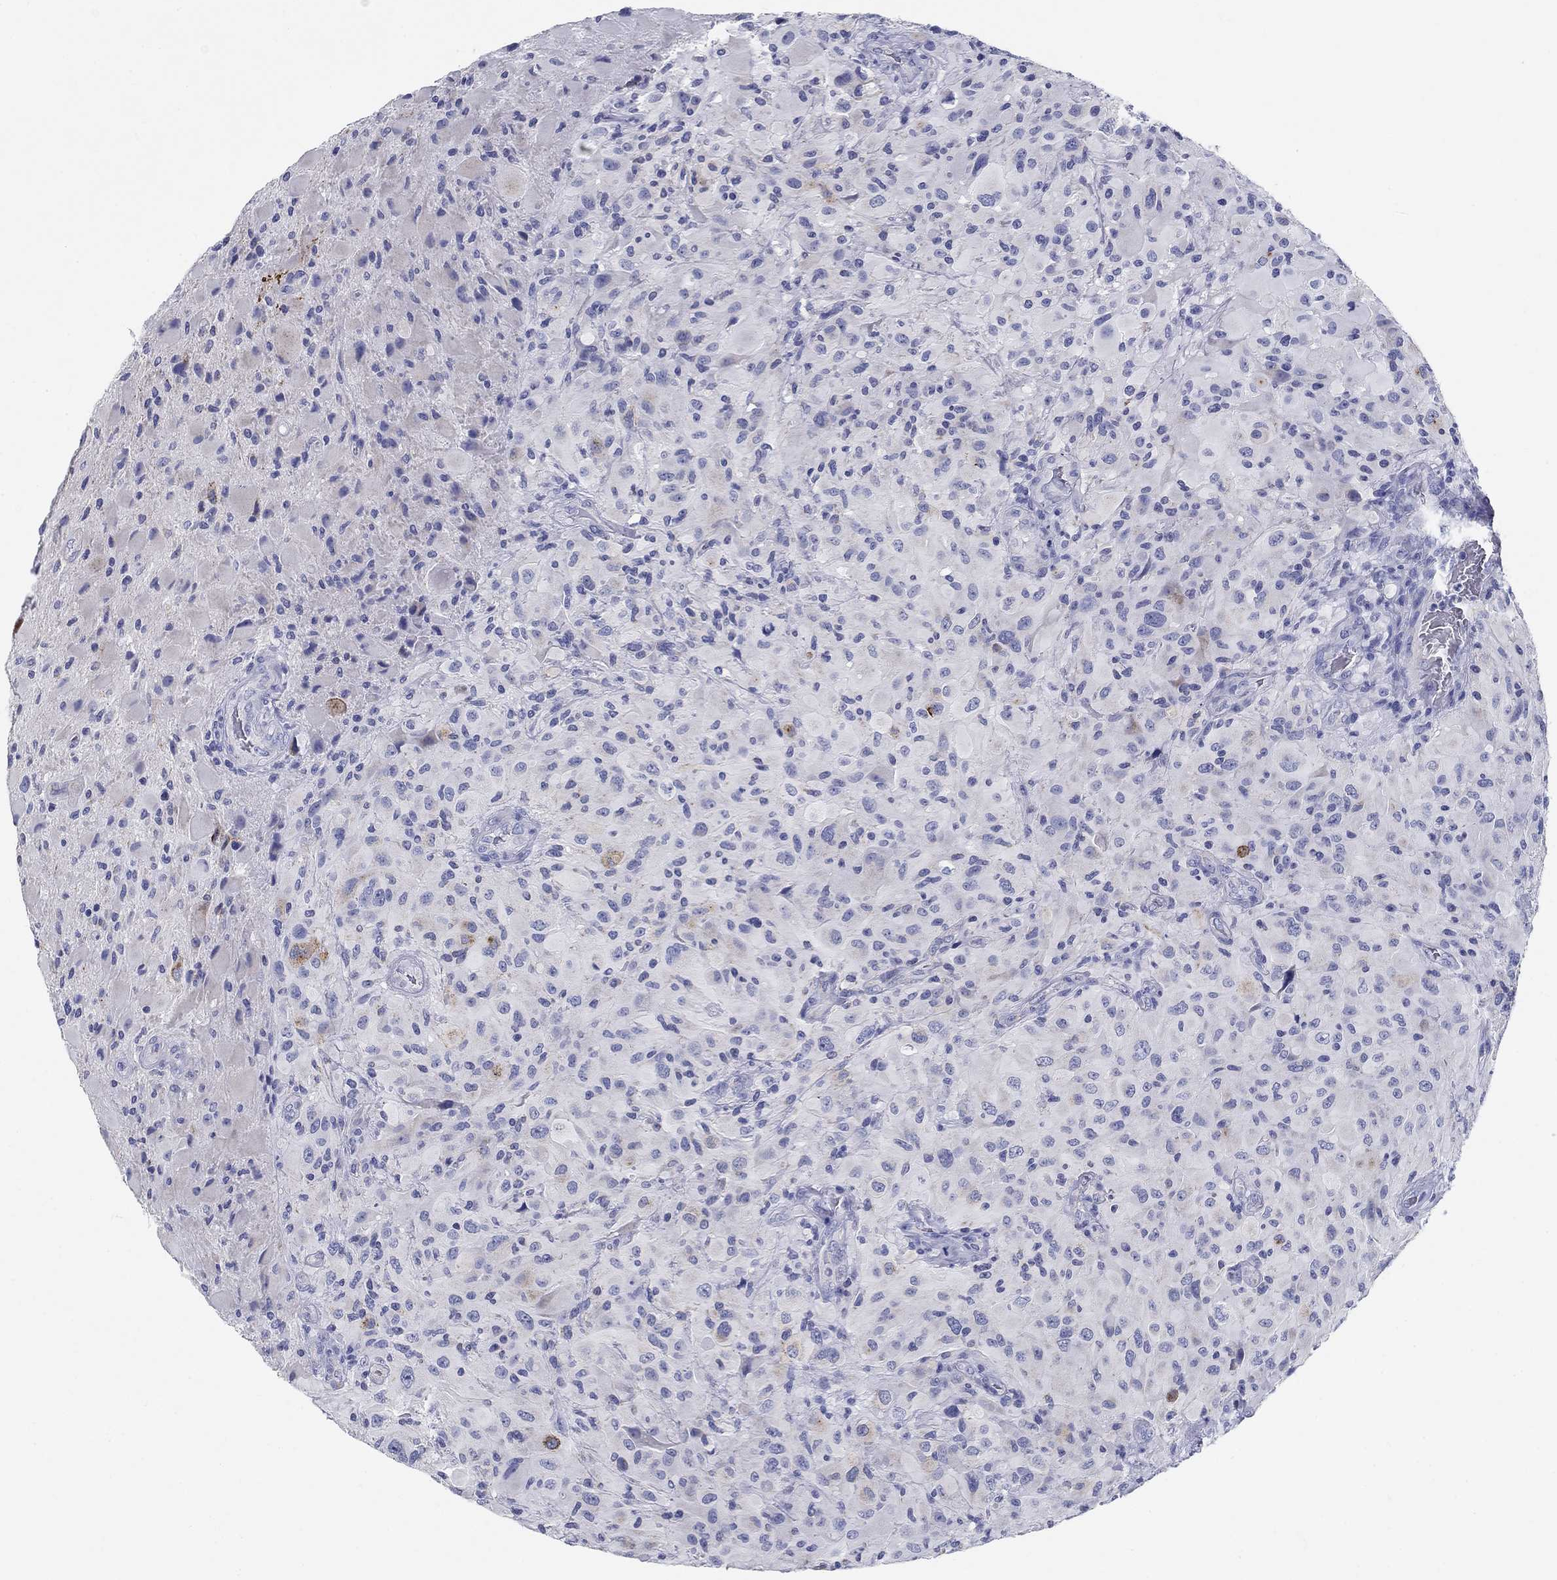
{"staining": {"intensity": "negative", "quantity": "none", "location": "none"}, "tissue": "glioma", "cell_type": "Tumor cells", "image_type": "cancer", "snomed": [{"axis": "morphology", "description": "Glioma, malignant, High grade"}, {"axis": "topography", "description": "Cerebral cortex"}], "caption": "Tumor cells show no significant expression in glioma.", "gene": "UPB1", "patient": {"sex": "male", "age": 35}}